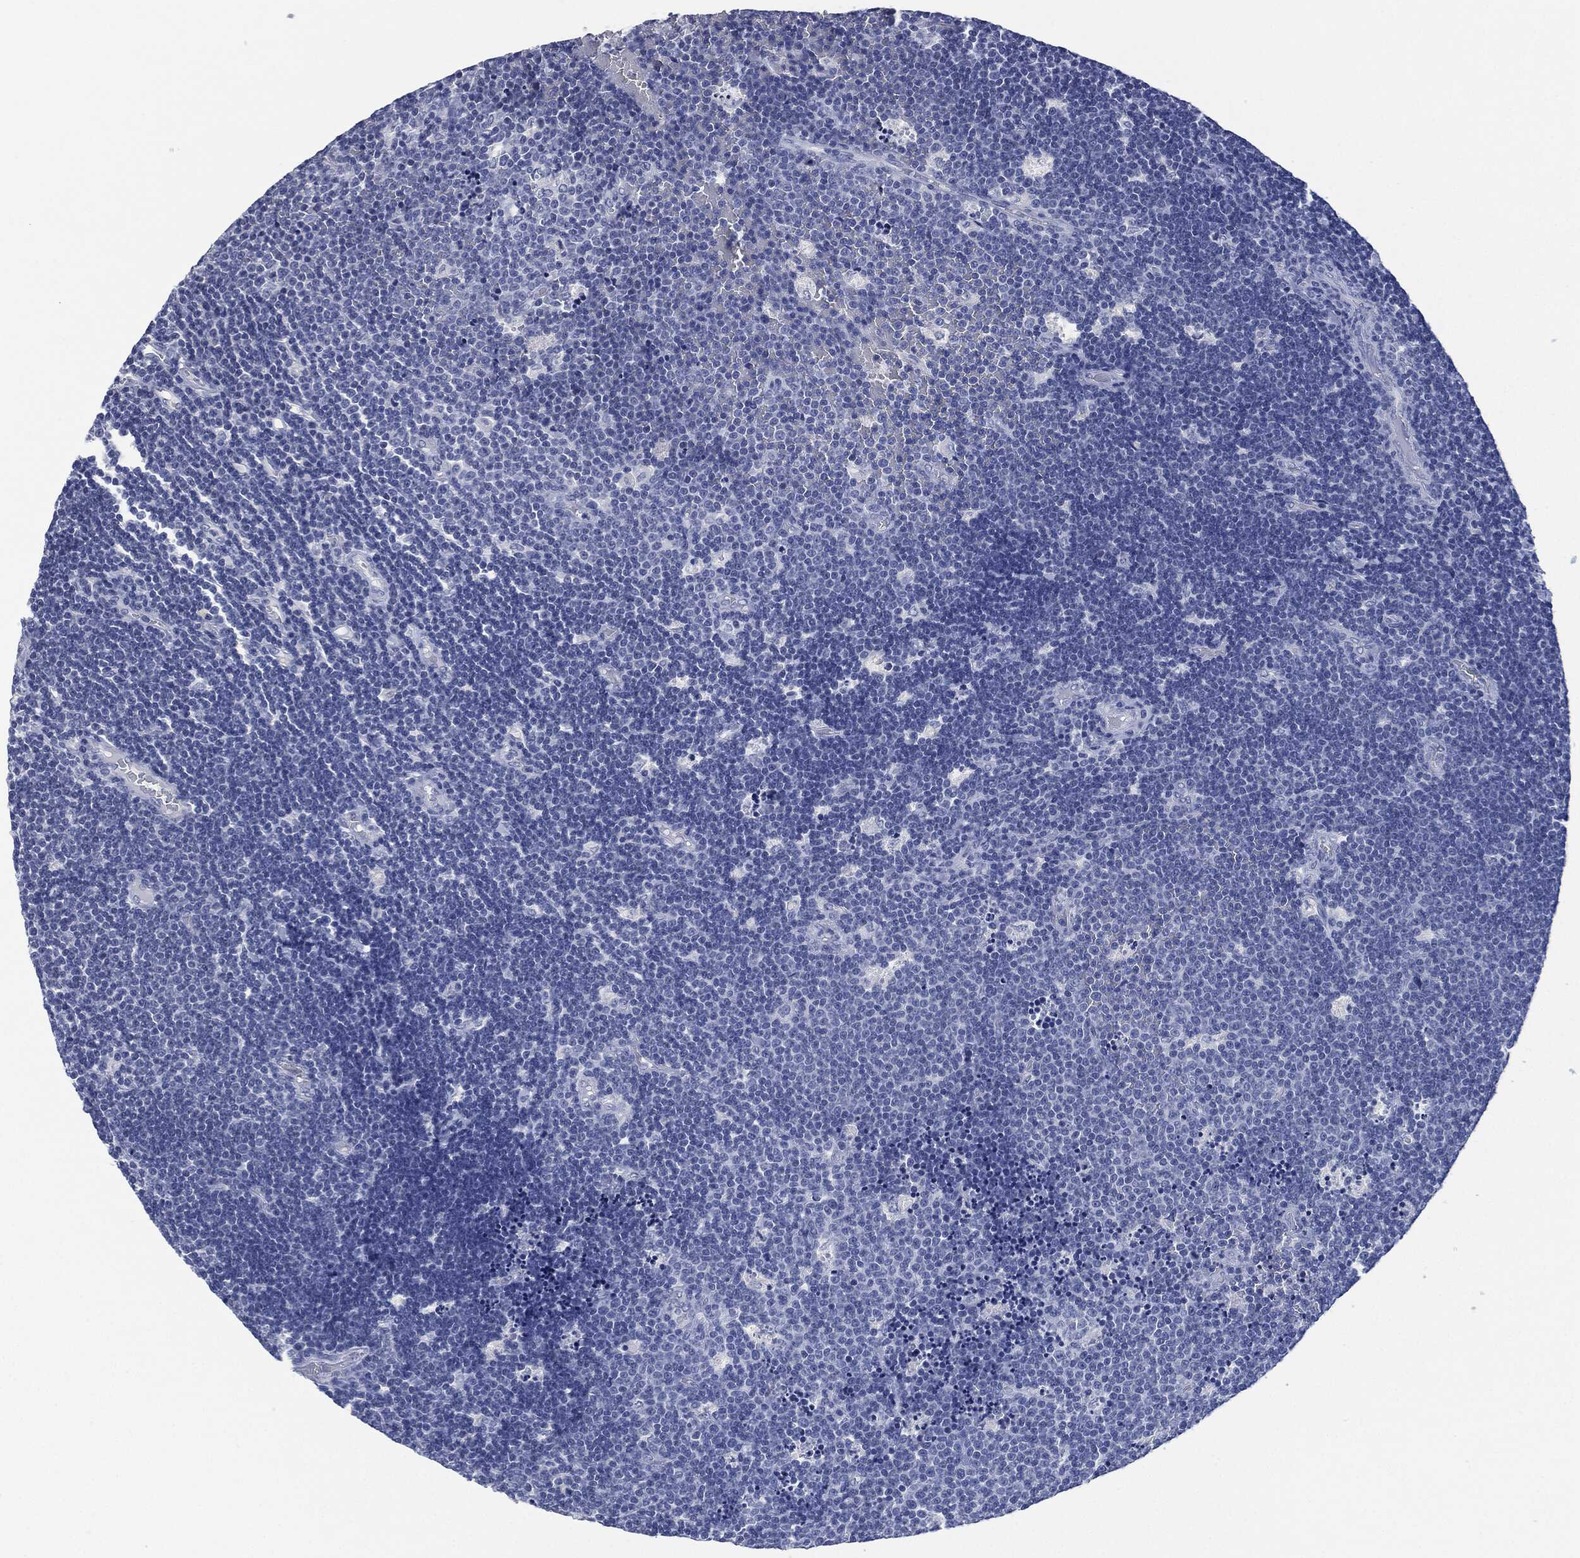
{"staining": {"intensity": "negative", "quantity": "none", "location": "none"}, "tissue": "lymphoma", "cell_type": "Tumor cells", "image_type": "cancer", "snomed": [{"axis": "morphology", "description": "Malignant lymphoma, non-Hodgkin's type, Low grade"}, {"axis": "topography", "description": "Brain"}], "caption": "IHC histopathology image of human lymphoma stained for a protein (brown), which reveals no staining in tumor cells. (Immunohistochemistry (ihc), brightfield microscopy, high magnification).", "gene": "MUC16", "patient": {"sex": "female", "age": 66}}